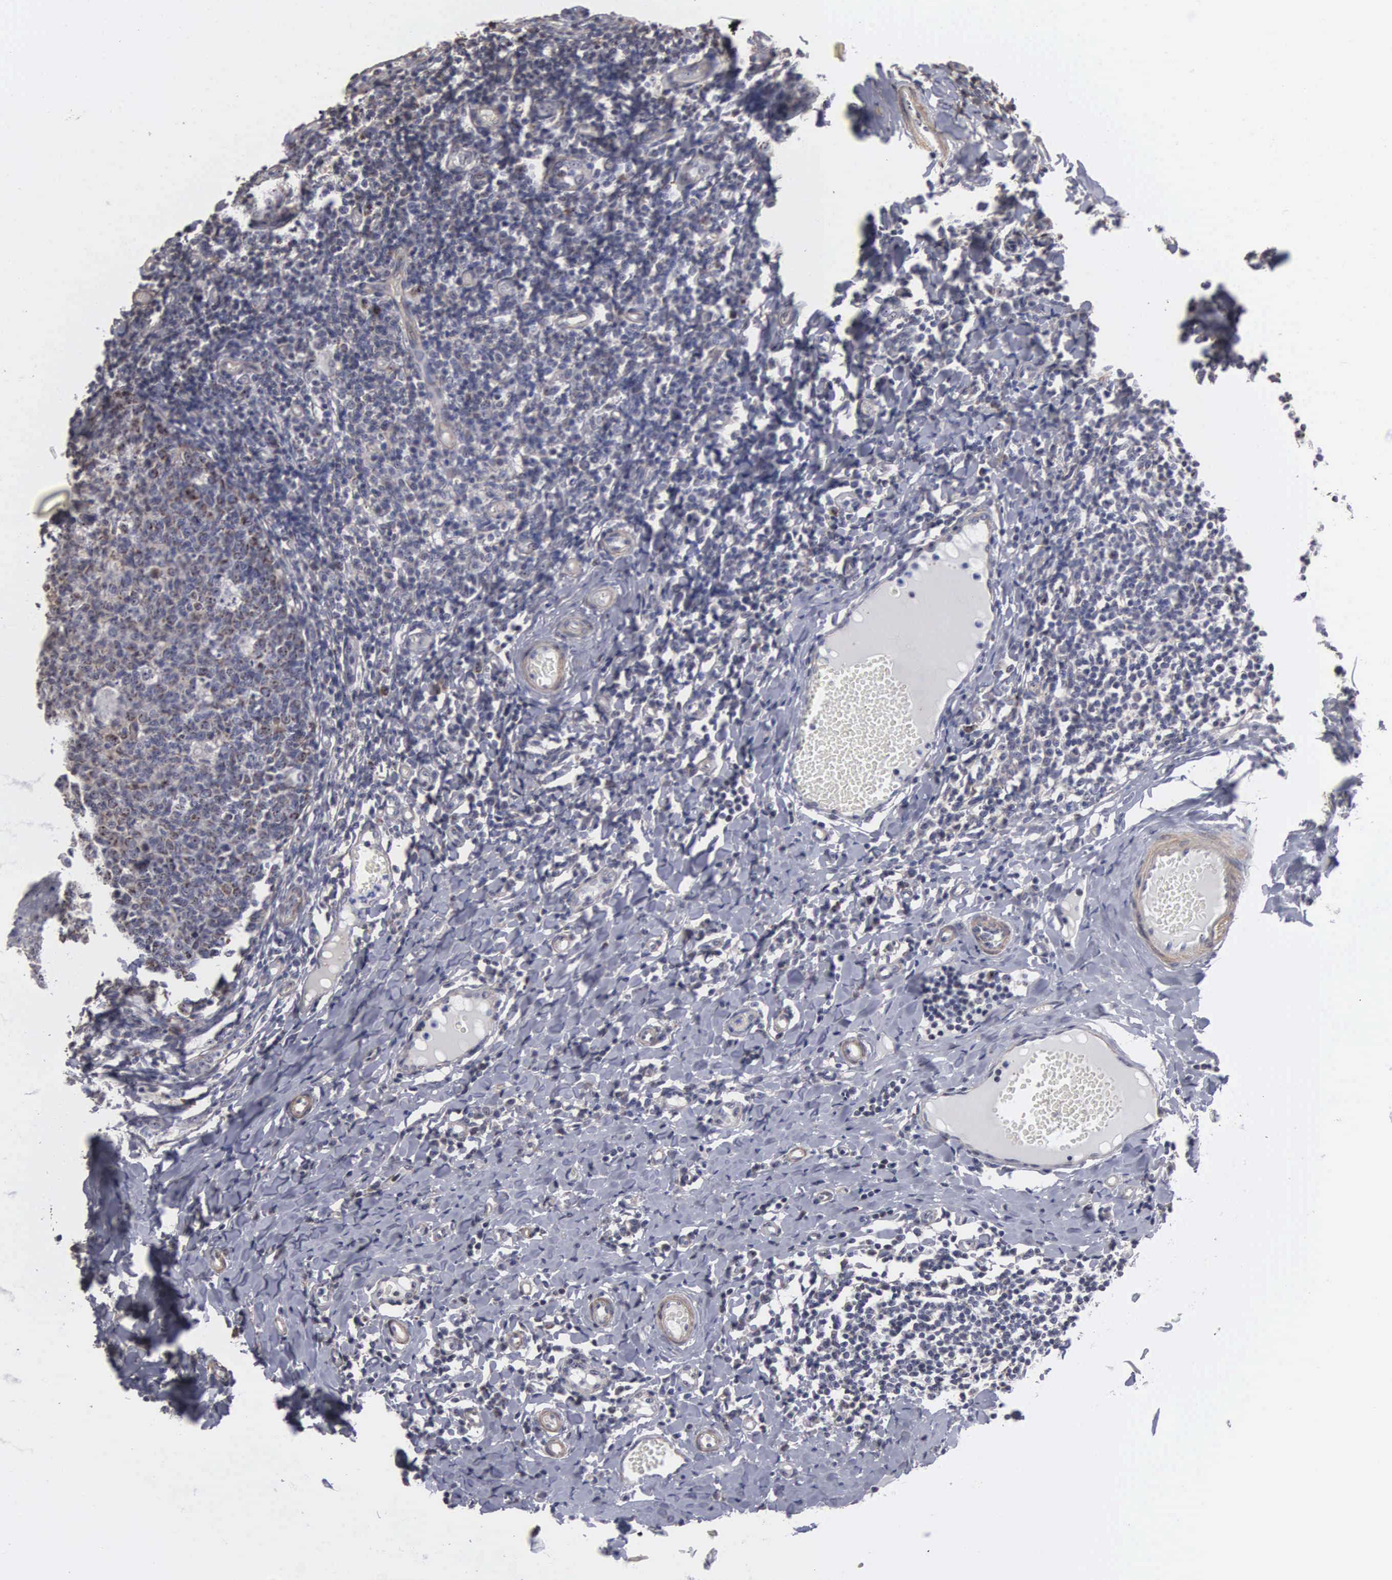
{"staining": {"intensity": "weak", "quantity": "<25%", "location": "cytoplasmic/membranous"}, "tissue": "tonsil", "cell_type": "Germinal center cells", "image_type": "normal", "snomed": [{"axis": "morphology", "description": "Normal tissue, NOS"}, {"axis": "topography", "description": "Tonsil"}], "caption": "This is an immunohistochemistry (IHC) image of normal tonsil. There is no positivity in germinal center cells.", "gene": "NGDN", "patient": {"sex": "male", "age": 6}}